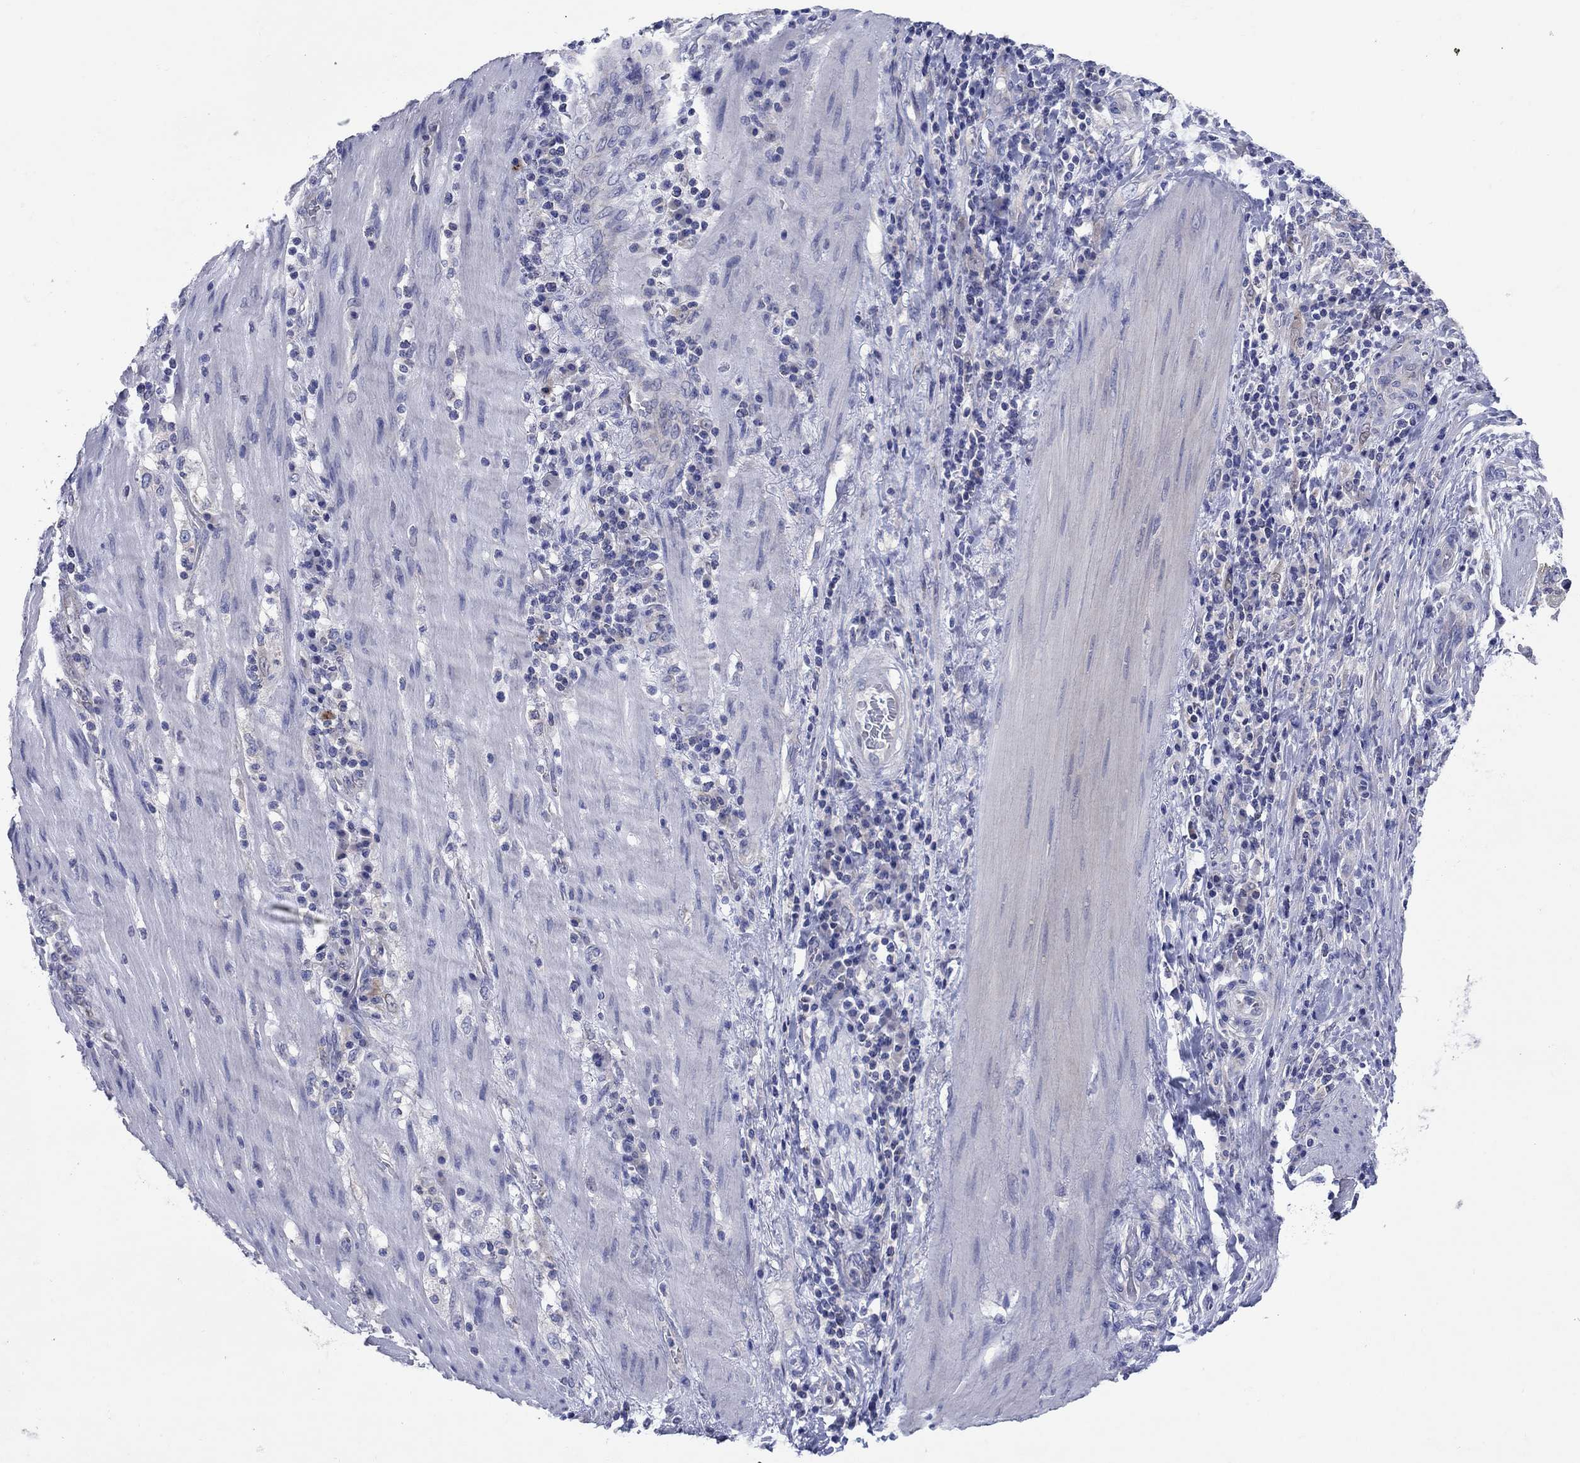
{"staining": {"intensity": "weak", "quantity": "<25%", "location": "cytoplasmic/membranous"}, "tissue": "stomach cancer", "cell_type": "Tumor cells", "image_type": "cancer", "snomed": [{"axis": "morphology", "description": "Adenocarcinoma, NOS"}, {"axis": "topography", "description": "Stomach"}], "caption": "The IHC photomicrograph has no significant positivity in tumor cells of stomach cancer (adenocarcinoma) tissue. Nuclei are stained in blue.", "gene": "SULT2B1", "patient": {"sex": "male", "age": 54}}